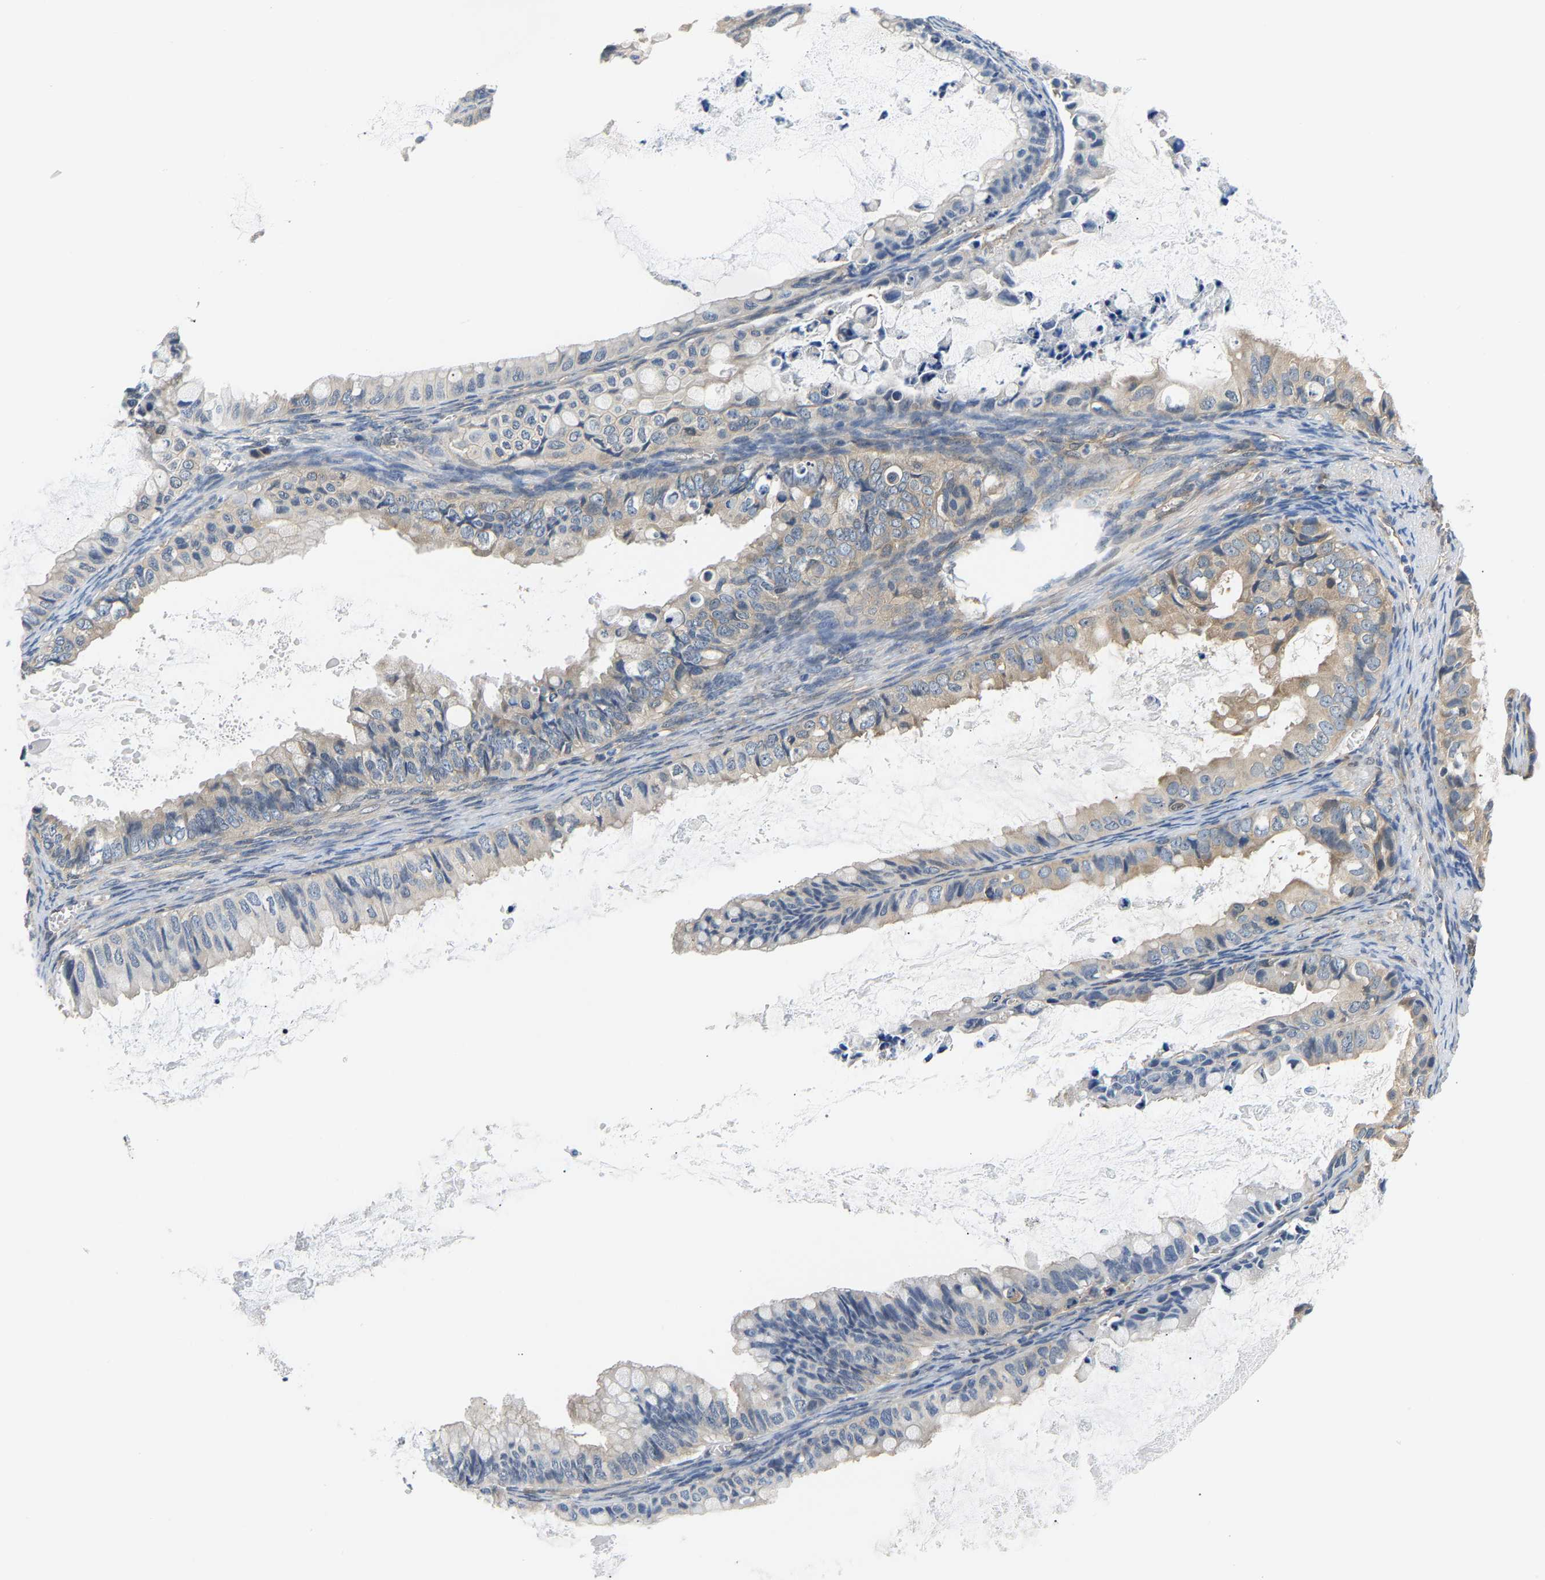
{"staining": {"intensity": "weak", "quantity": "25%-75%", "location": "cytoplasmic/membranous"}, "tissue": "ovarian cancer", "cell_type": "Tumor cells", "image_type": "cancer", "snomed": [{"axis": "morphology", "description": "Cystadenocarcinoma, mucinous, NOS"}, {"axis": "topography", "description": "Ovary"}], "caption": "Immunohistochemical staining of human ovarian cancer (mucinous cystadenocarcinoma) demonstrates low levels of weak cytoplasmic/membranous protein staining in approximately 25%-75% of tumor cells. (brown staining indicates protein expression, while blue staining denotes nuclei).", "gene": "ARHGEF12", "patient": {"sex": "female", "age": 80}}